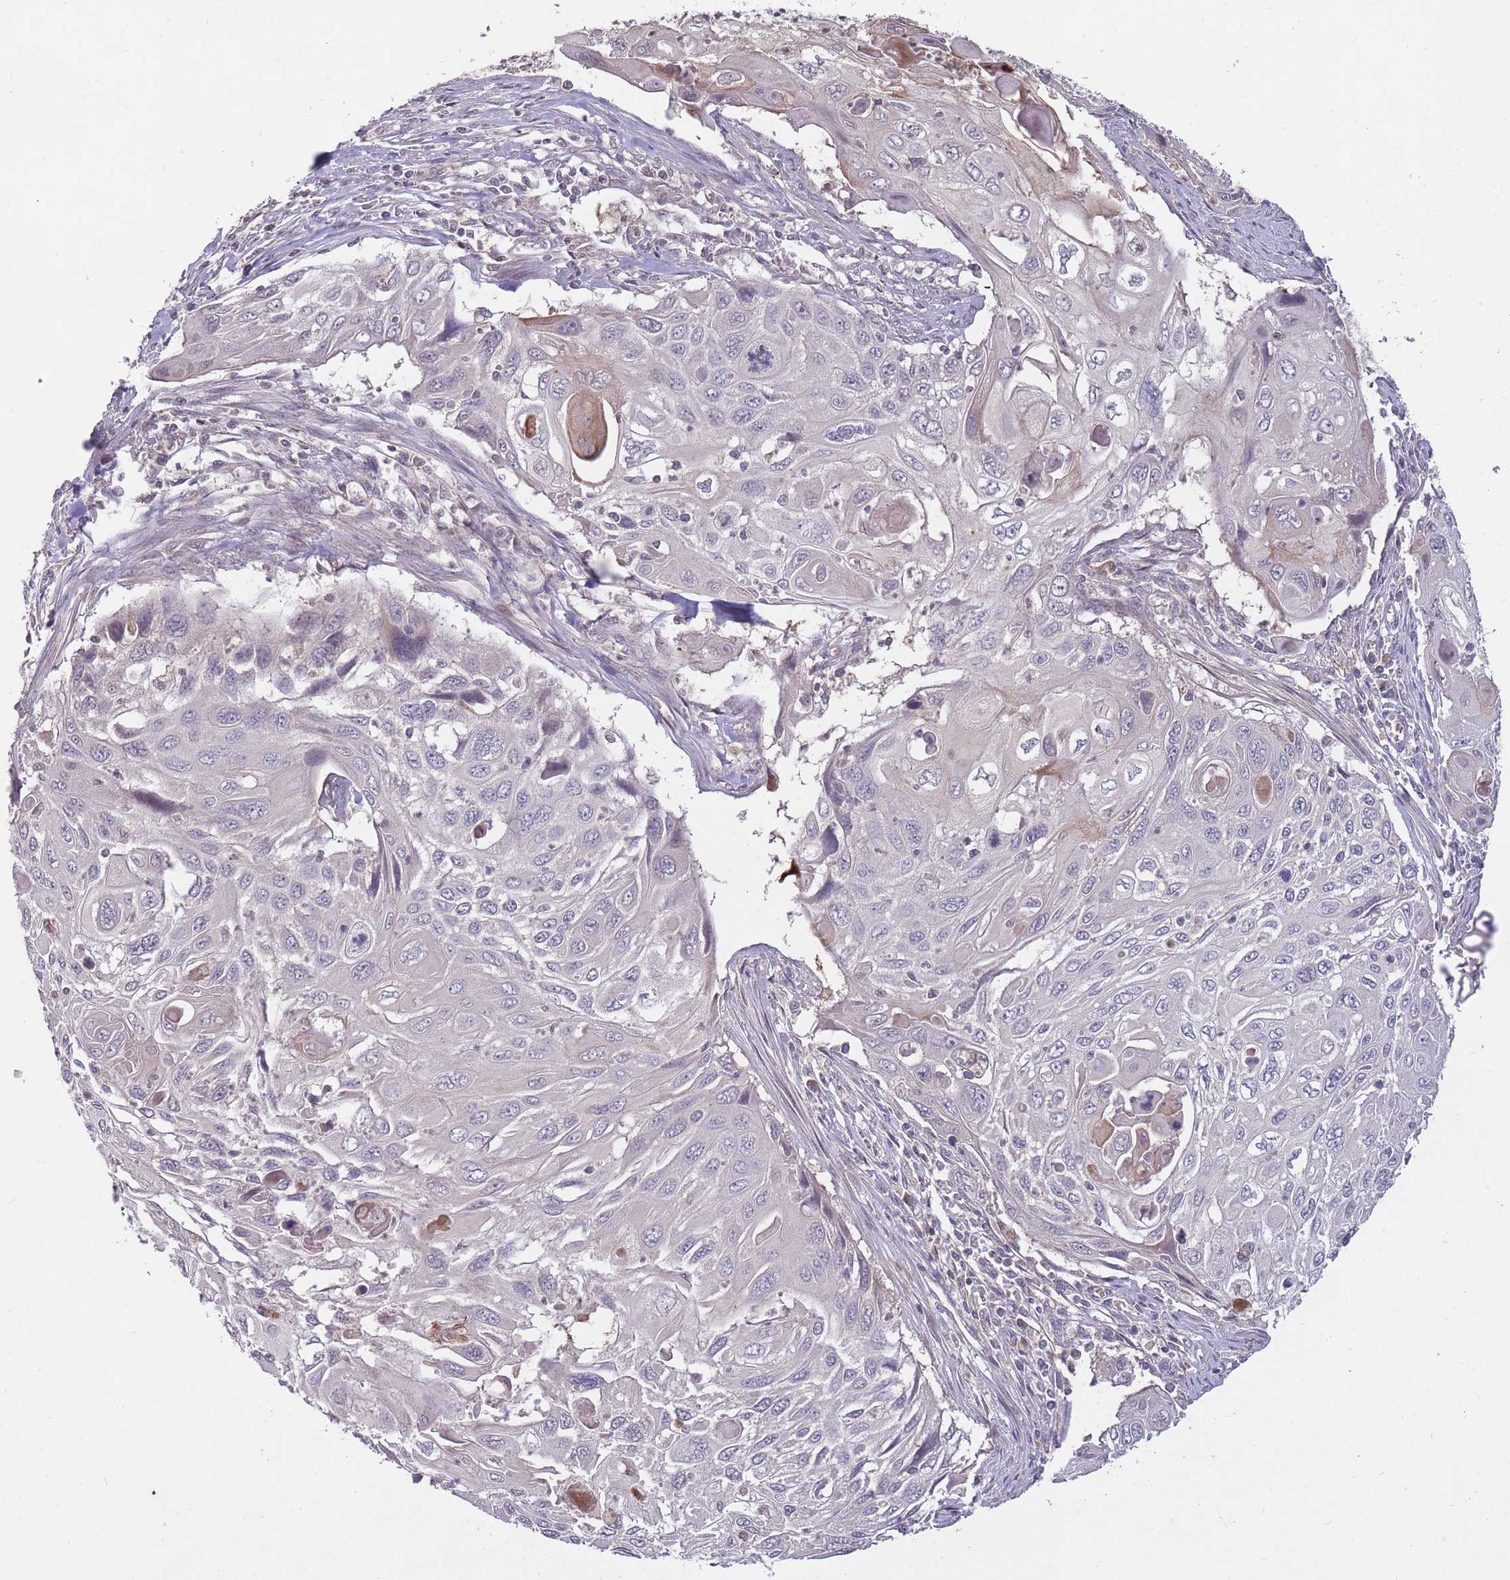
{"staining": {"intensity": "negative", "quantity": "none", "location": "none"}, "tissue": "cervical cancer", "cell_type": "Tumor cells", "image_type": "cancer", "snomed": [{"axis": "morphology", "description": "Squamous cell carcinoma, NOS"}, {"axis": "topography", "description": "Cervix"}], "caption": "High magnification brightfield microscopy of cervical squamous cell carcinoma stained with DAB (3,3'-diaminobenzidine) (brown) and counterstained with hematoxylin (blue): tumor cells show no significant positivity. (IHC, brightfield microscopy, high magnification).", "gene": "ADCYAP1R1", "patient": {"sex": "female", "age": 70}}